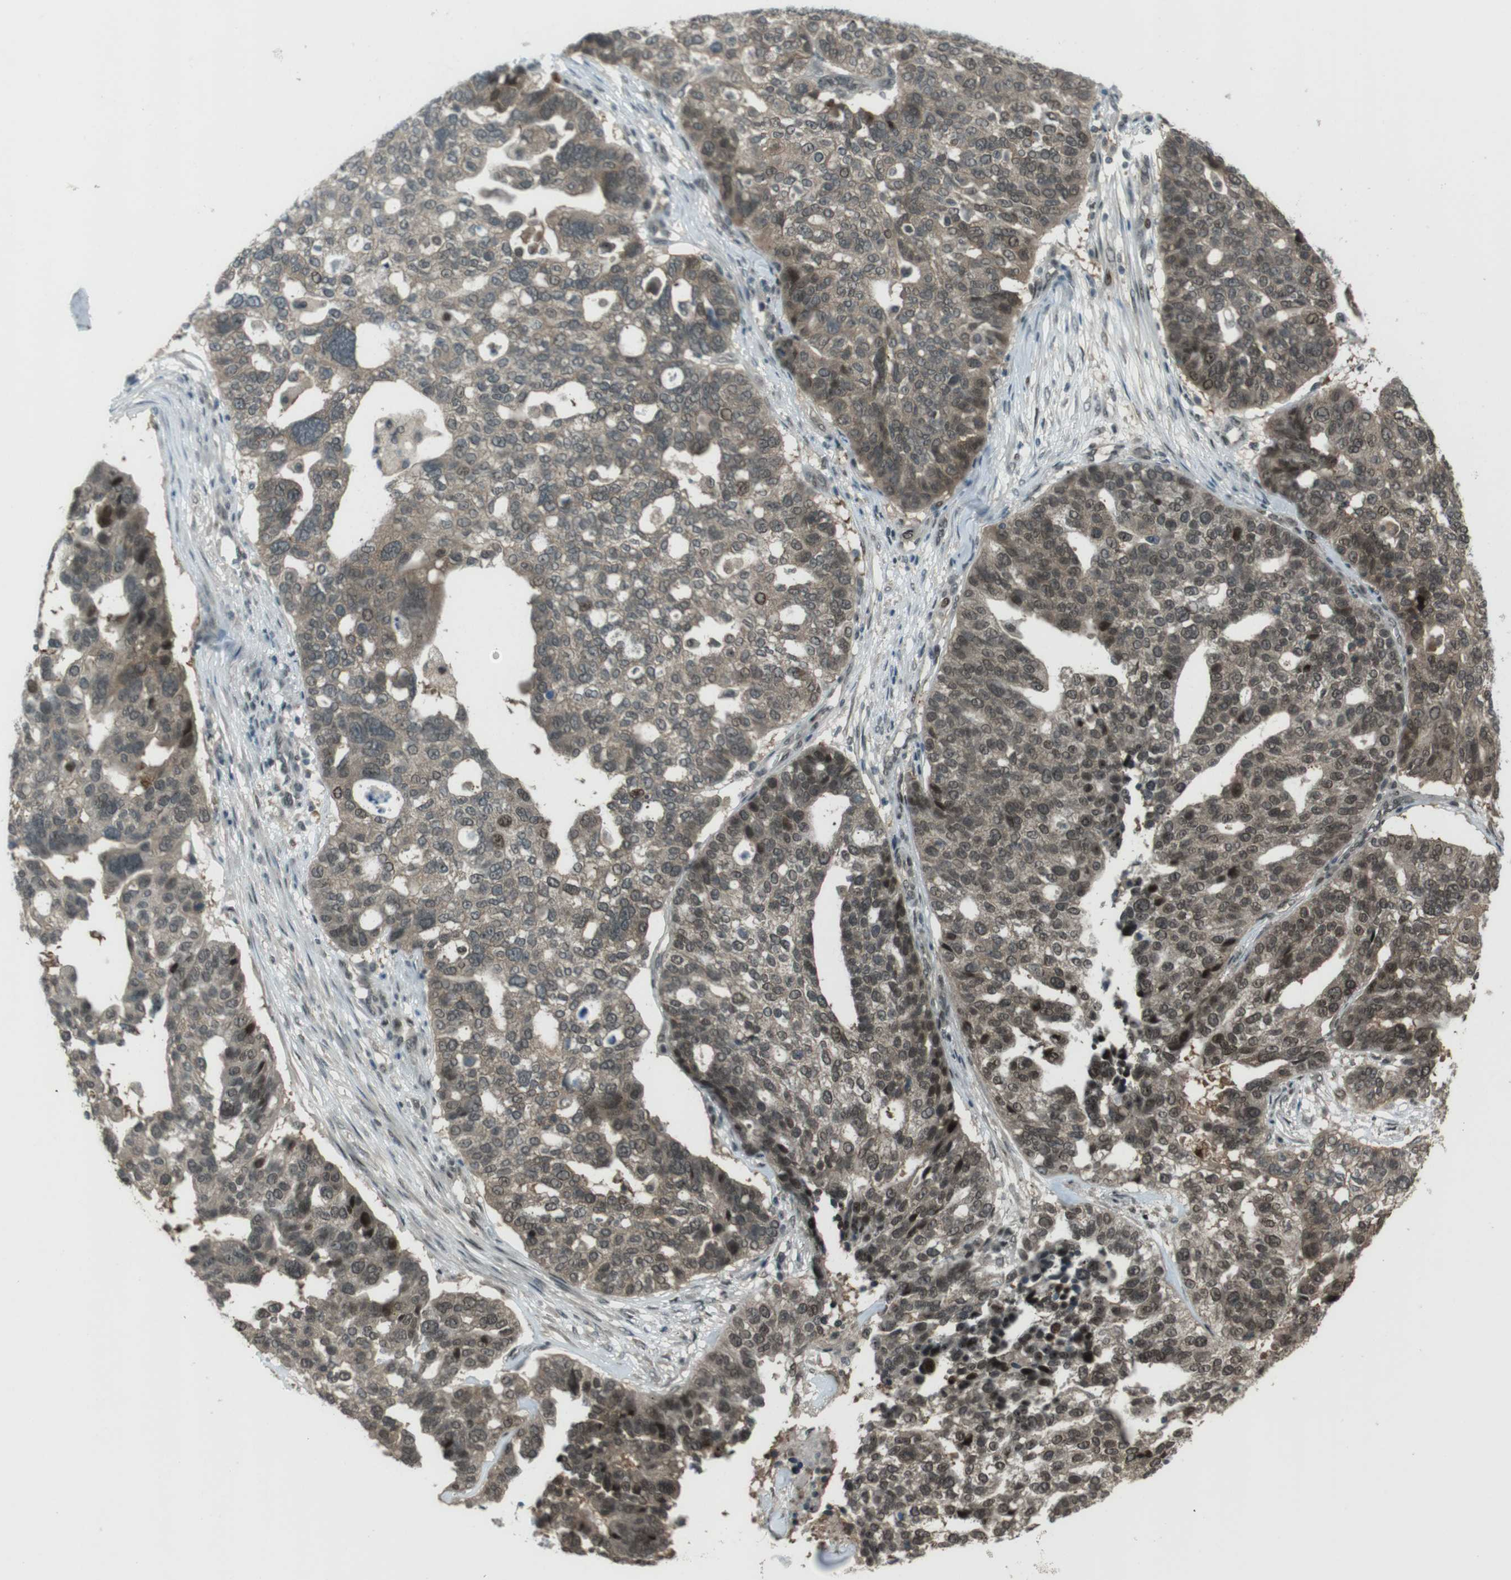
{"staining": {"intensity": "strong", "quantity": "<25%", "location": "cytoplasmic/membranous,nuclear"}, "tissue": "ovarian cancer", "cell_type": "Tumor cells", "image_type": "cancer", "snomed": [{"axis": "morphology", "description": "Cystadenocarcinoma, serous, NOS"}, {"axis": "topography", "description": "Ovary"}], "caption": "Brown immunohistochemical staining in human serous cystadenocarcinoma (ovarian) exhibits strong cytoplasmic/membranous and nuclear staining in approximately <25% of tumor cells.", "gene": "SLITRK5", "patient": {"sex": "female", "age": 59}}